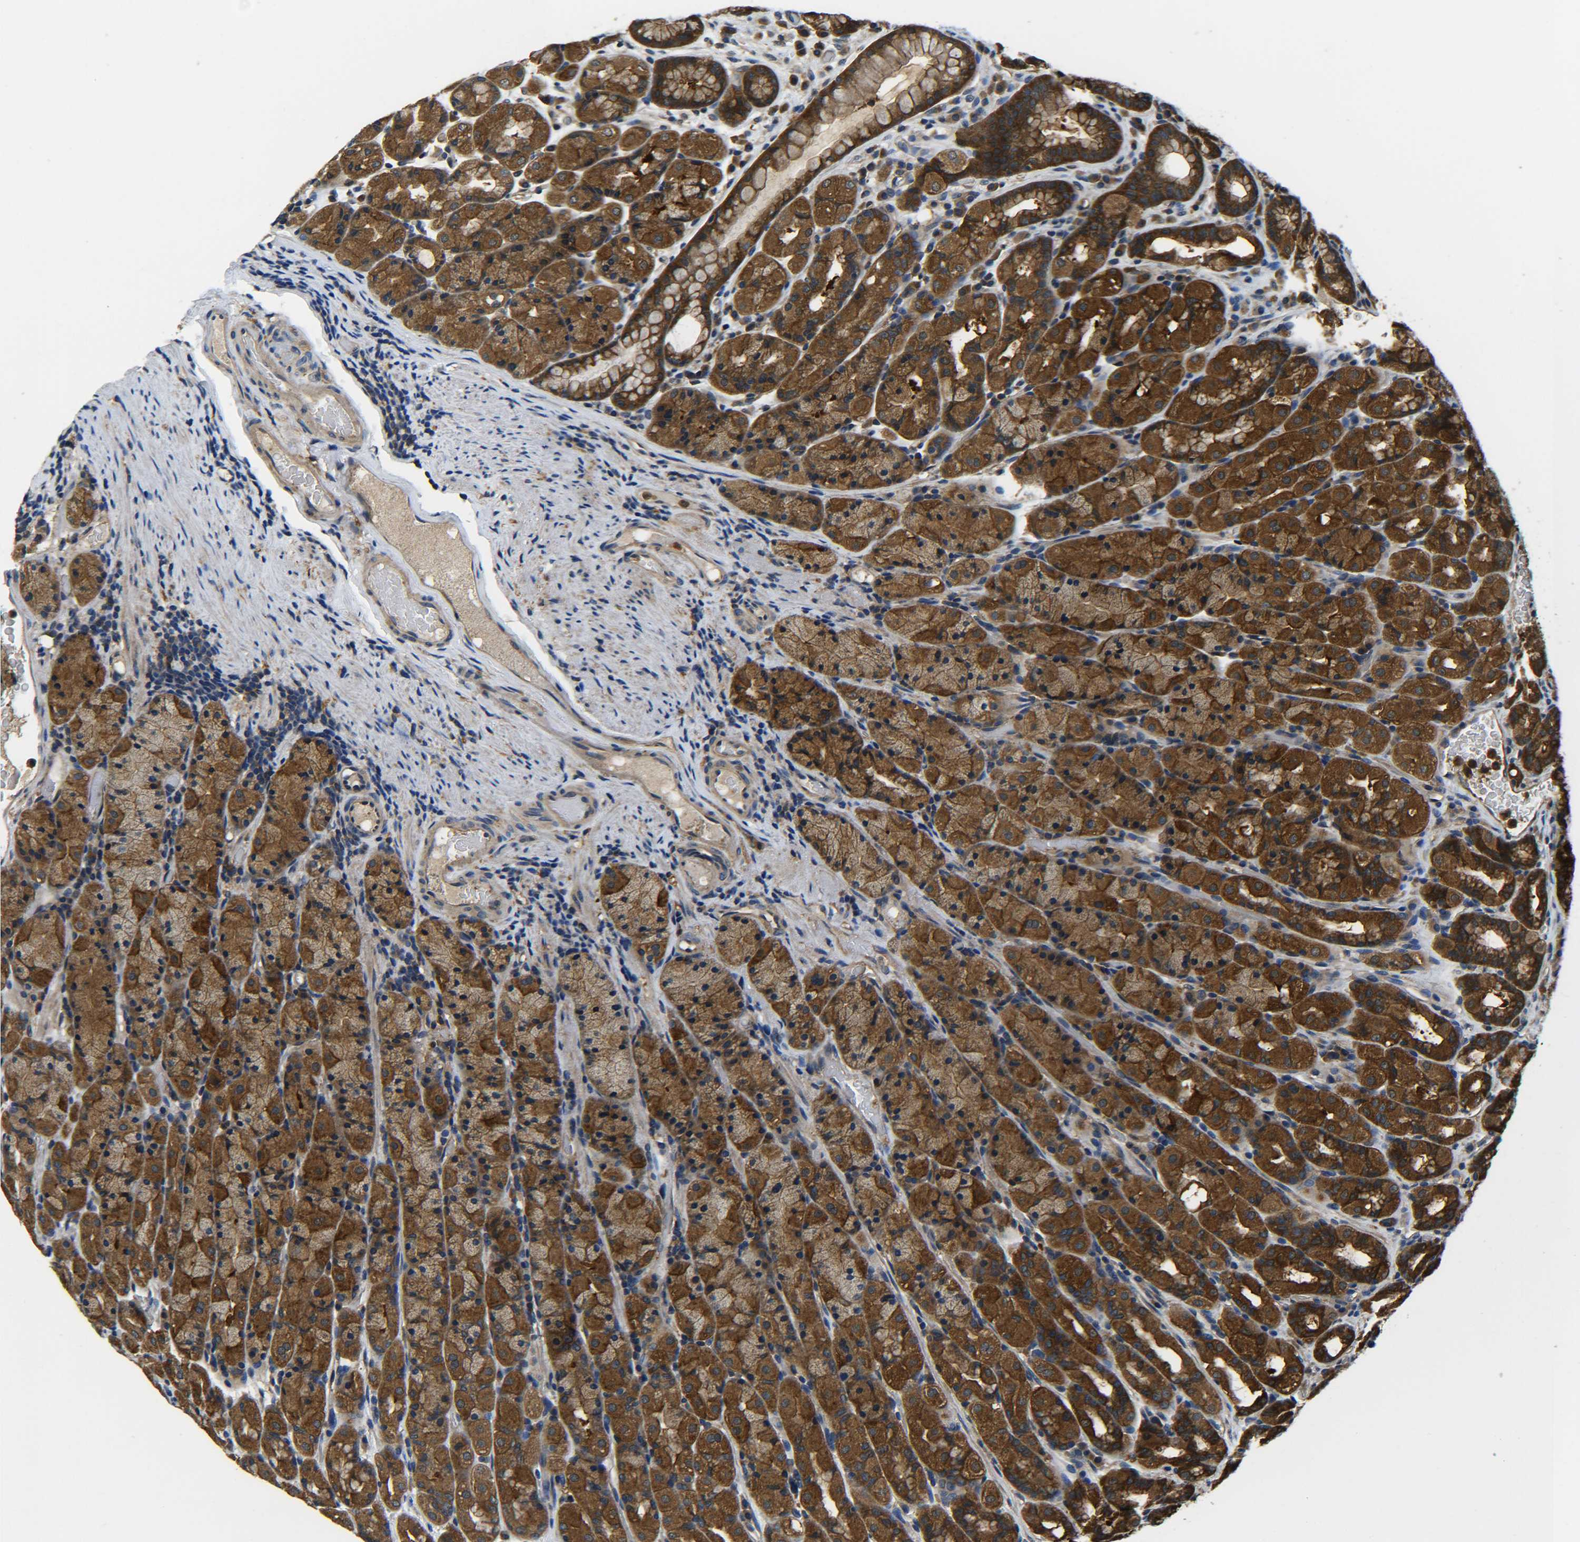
{"staining": {"intensity": "strong", "quantity": ">75%", "location": "cytoplasmic/membranous"}, "tissue": "stomach", "cell_type": "Glandular cells", "image_type": "normal", "snomed": [{"axis": "morphology", "description": "Normal tissue, NOS"}, {"axis": "topography", "description": "Stomach, upper"}], "caption": "A histopathology image showing strong cytoplasmic/membranous expression in about >75% of glandular cells in benign stomach, as visualized by brown immunohistochemical staining.", "gene": "PREB", "patient": {"sex": "male", "age": 68}}